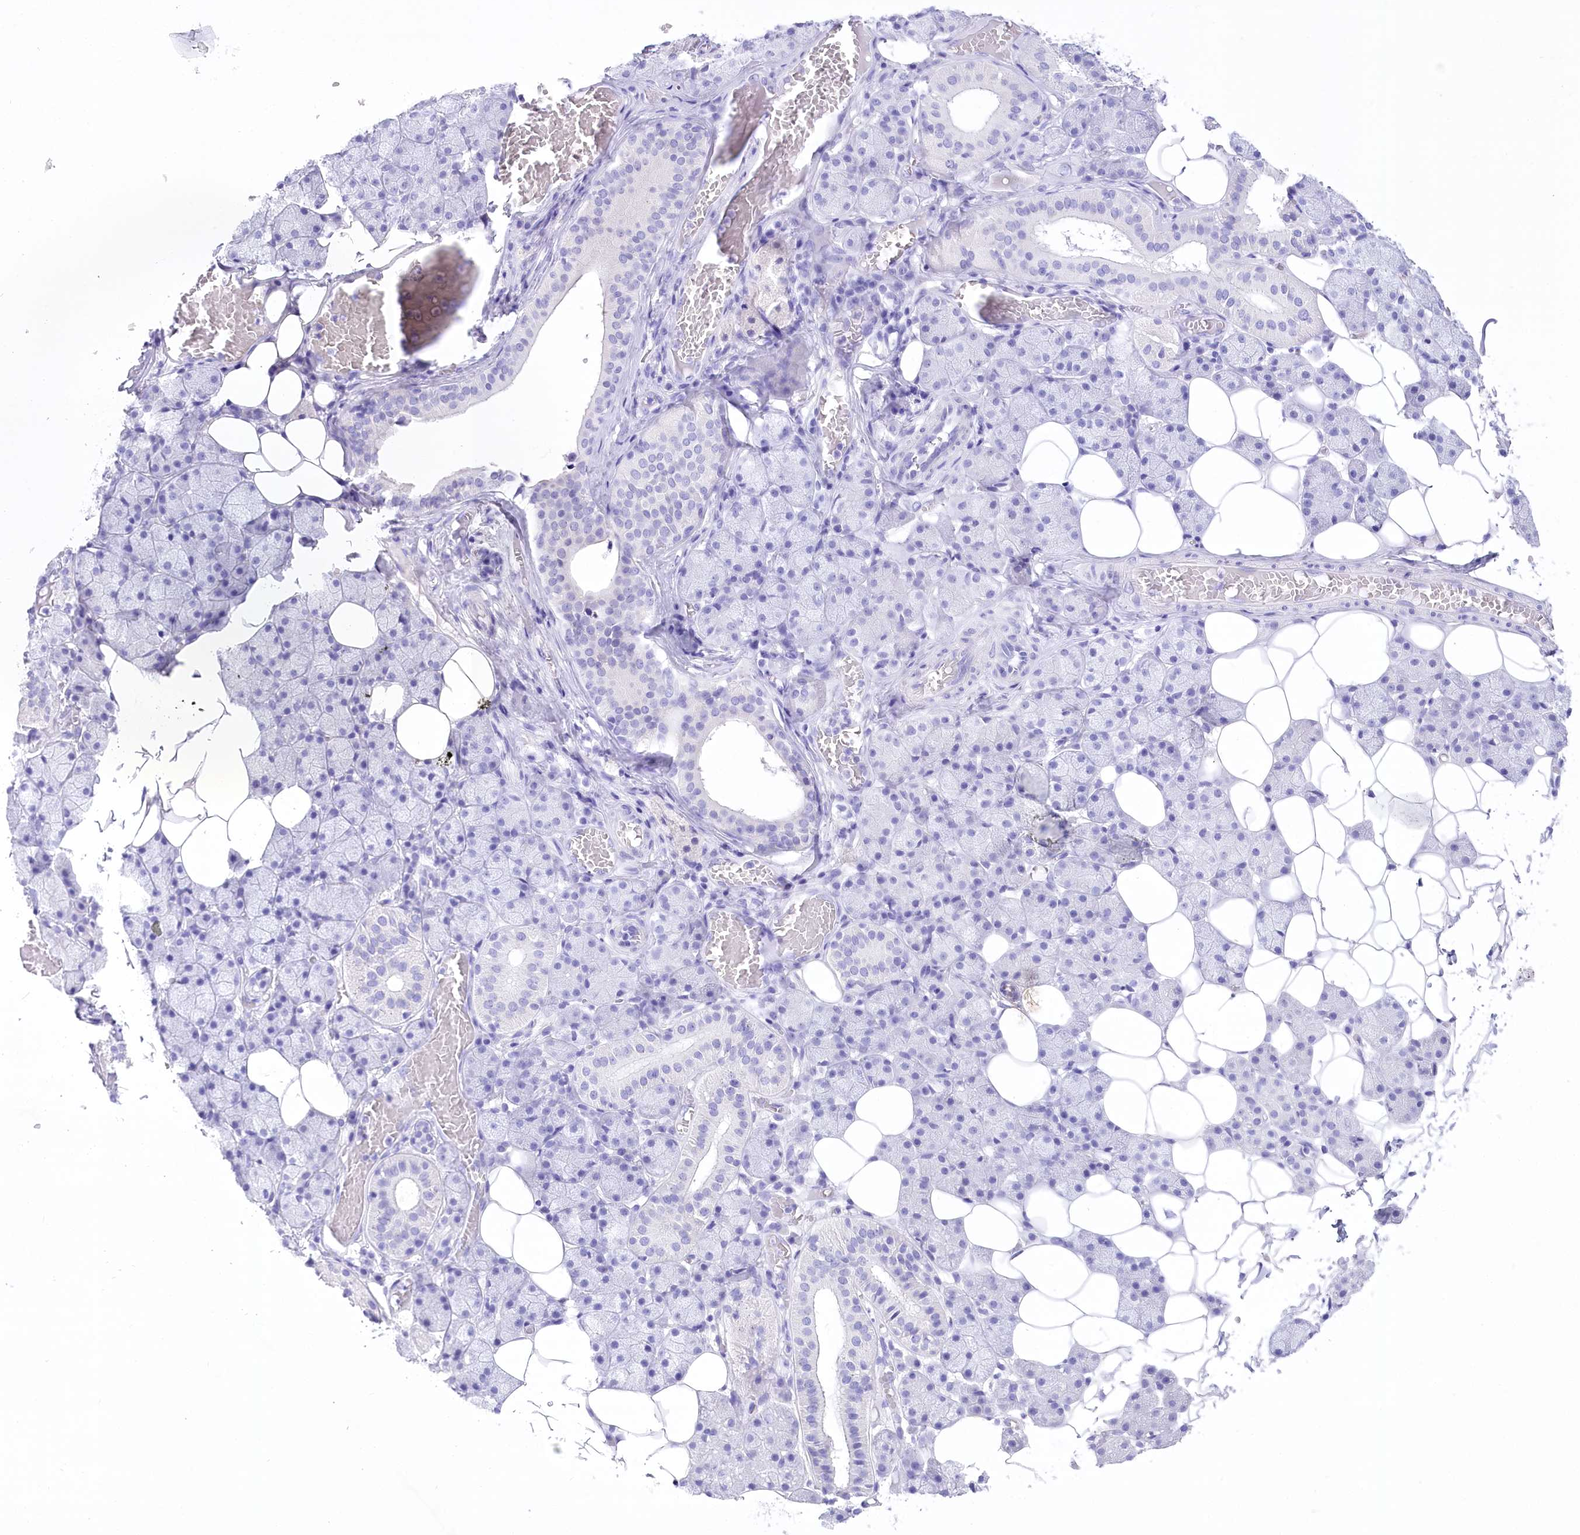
{"staining": {"intensity": "negative", "quantity": "none", "location": "none"}, "tissue": "salivary gland", "cell_type": "Glandular cells", "image_type": "normal", "snomed": [{"axis": "morphology", "description": "Normal tissue, NOS"}, {"axis": "topography", "description": "Salivary gland"}], "caption": "The image demonstrates no staining of glandular cells in unremarkable salivary gland. (Brightfield microscopy of DAB (3,3'-diaminobenzidine) immunohistochemistry (IHC) at high magnification).", "gene": "PBLD", "patient": {"sex": "female", "age": 33}}